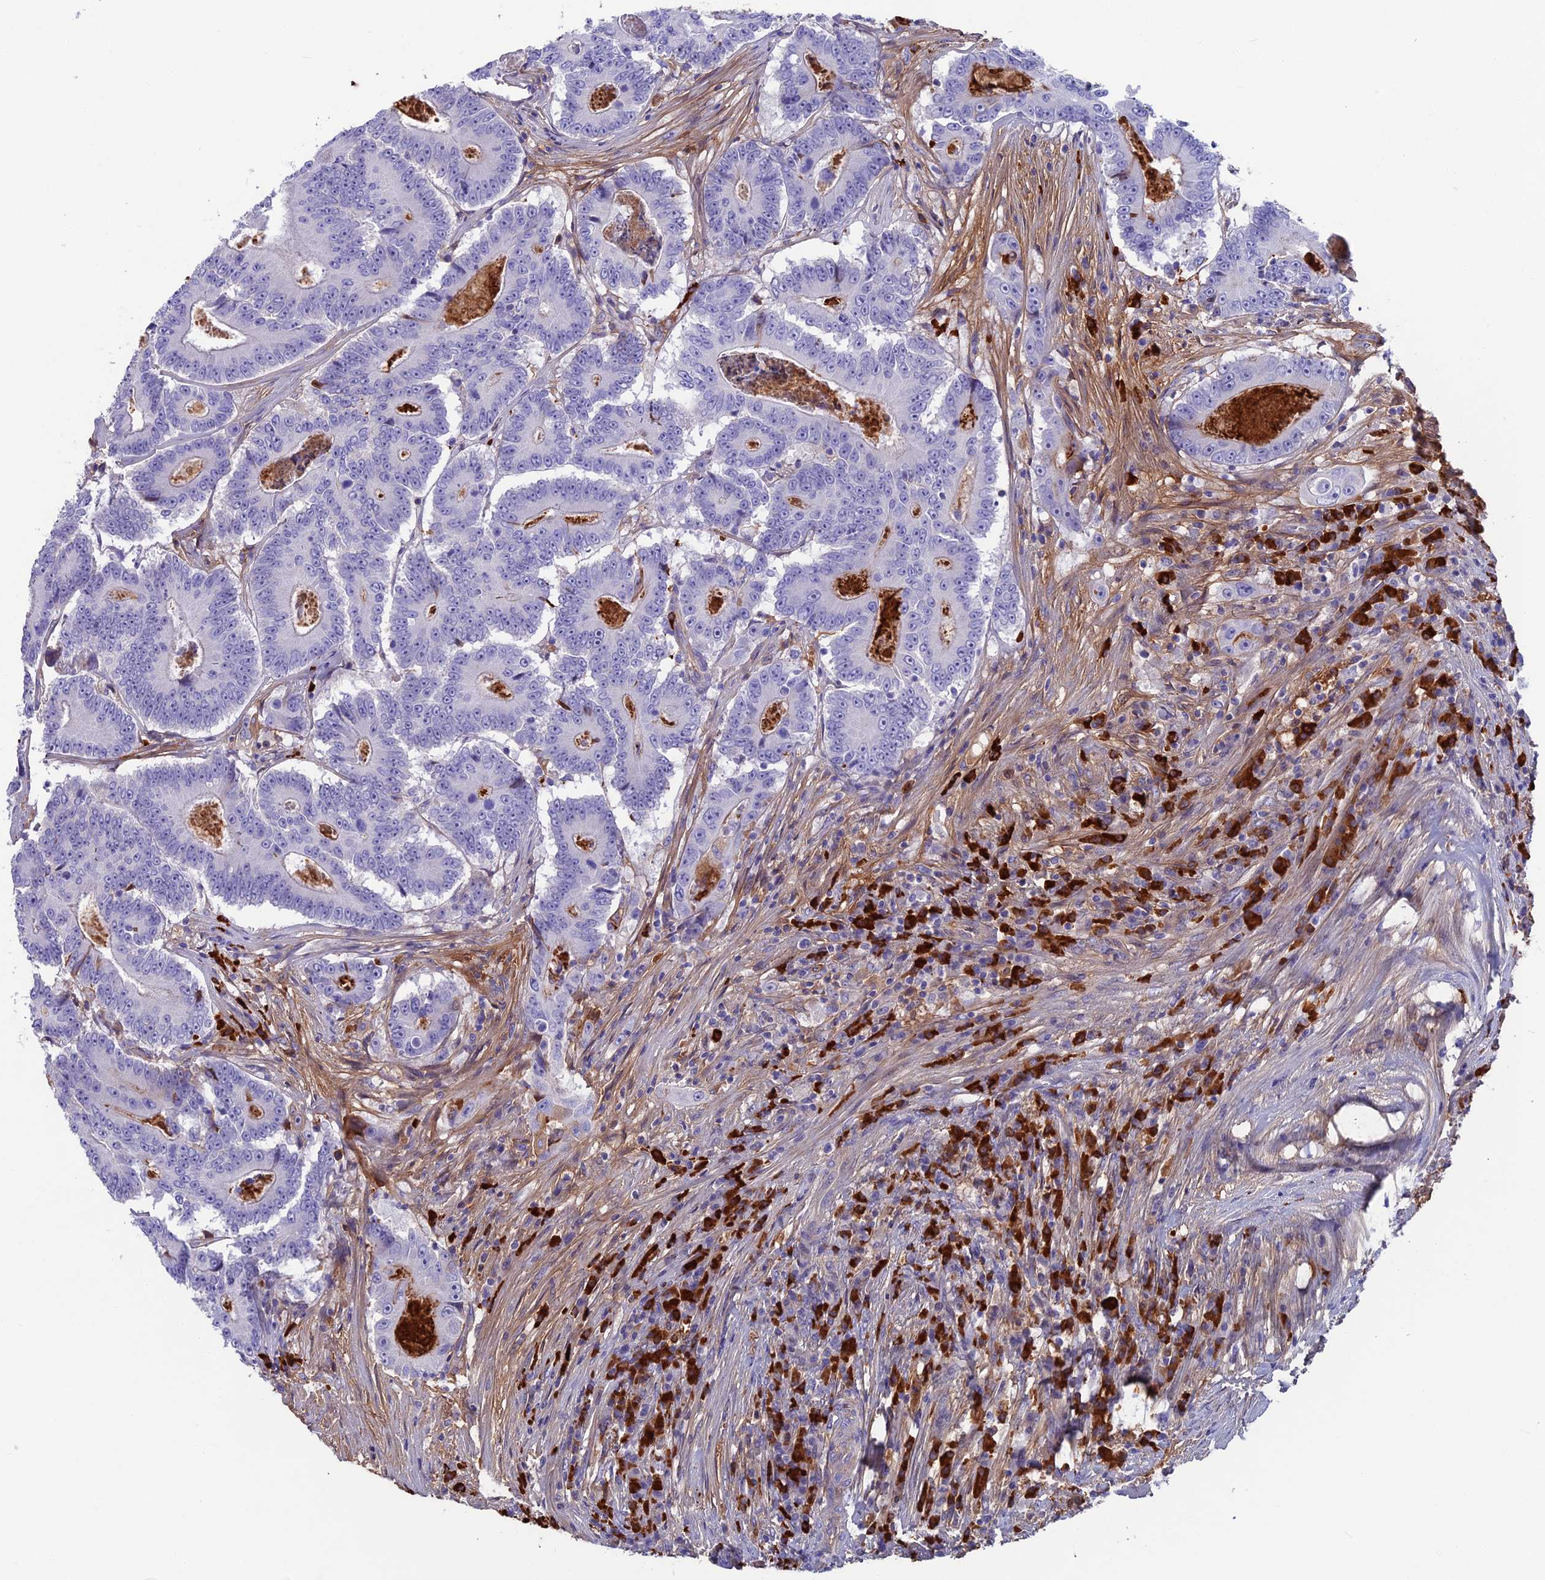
{"staining": {"intensity": "negative", "quantity": "none", "location": "none"}, "tissue": "colorectal cancer", "cell_type": "Tumor cells", "image_type": "cancer", "snomed": [{"axis": "morphology", "description": "Adenocarcinoma, NOS"}, {"axis": "topography", "description": "Colon"}], "caption": "Tumor cells are negative for brown protein staining in colorectal cancer (adenocarcinoma). (Stains: DAB (3,3'-diaminobenzidine) immunohistochemistry (IHC) with hematoxylin counter stain, Microscopy: brightfield microscopy at high magnification).", "gene": "SNAP91", "patient": {"sex": "male", "age": 83}}